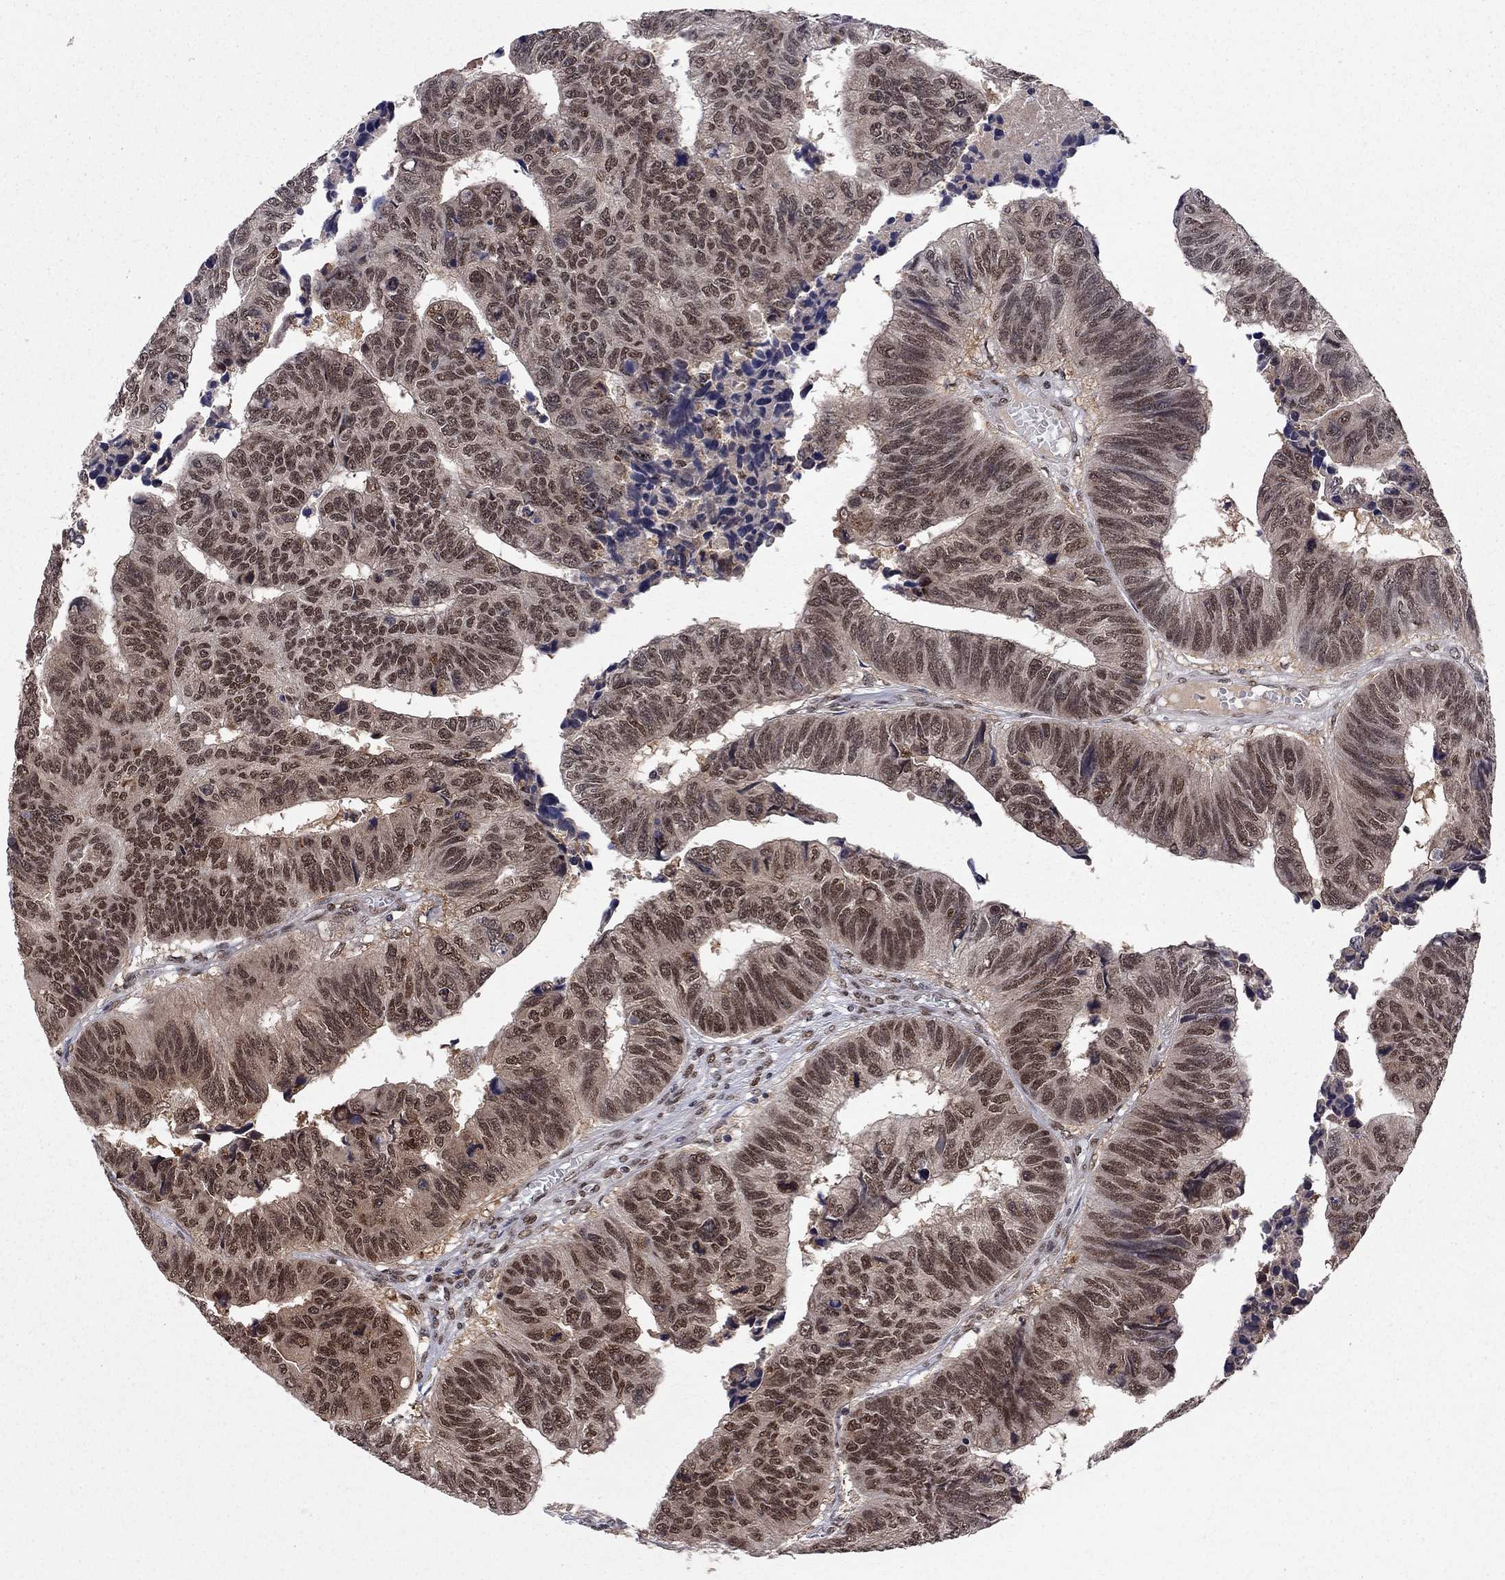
{"staining": {"intensity": "strong", "quantity": "<25%", "location": "nuclear"}, "tissue": "colorectal cancer", "cell_type": "Tumor cells", "image_type": "cancer", "snomed": [{"axis": "morphology", "description": "Adenocarcinoma, NOS"}, {"axis": "topography", "description": "Rectum"}], "caption": "Human colorectal cancer (adenocarcinoma) stained for a protein (brown) shows strong nuclear positive positivity in approximately <25% of tumor cells.", "gene": "SAP30L", "patient": {"sex": "female", "age": 85}}